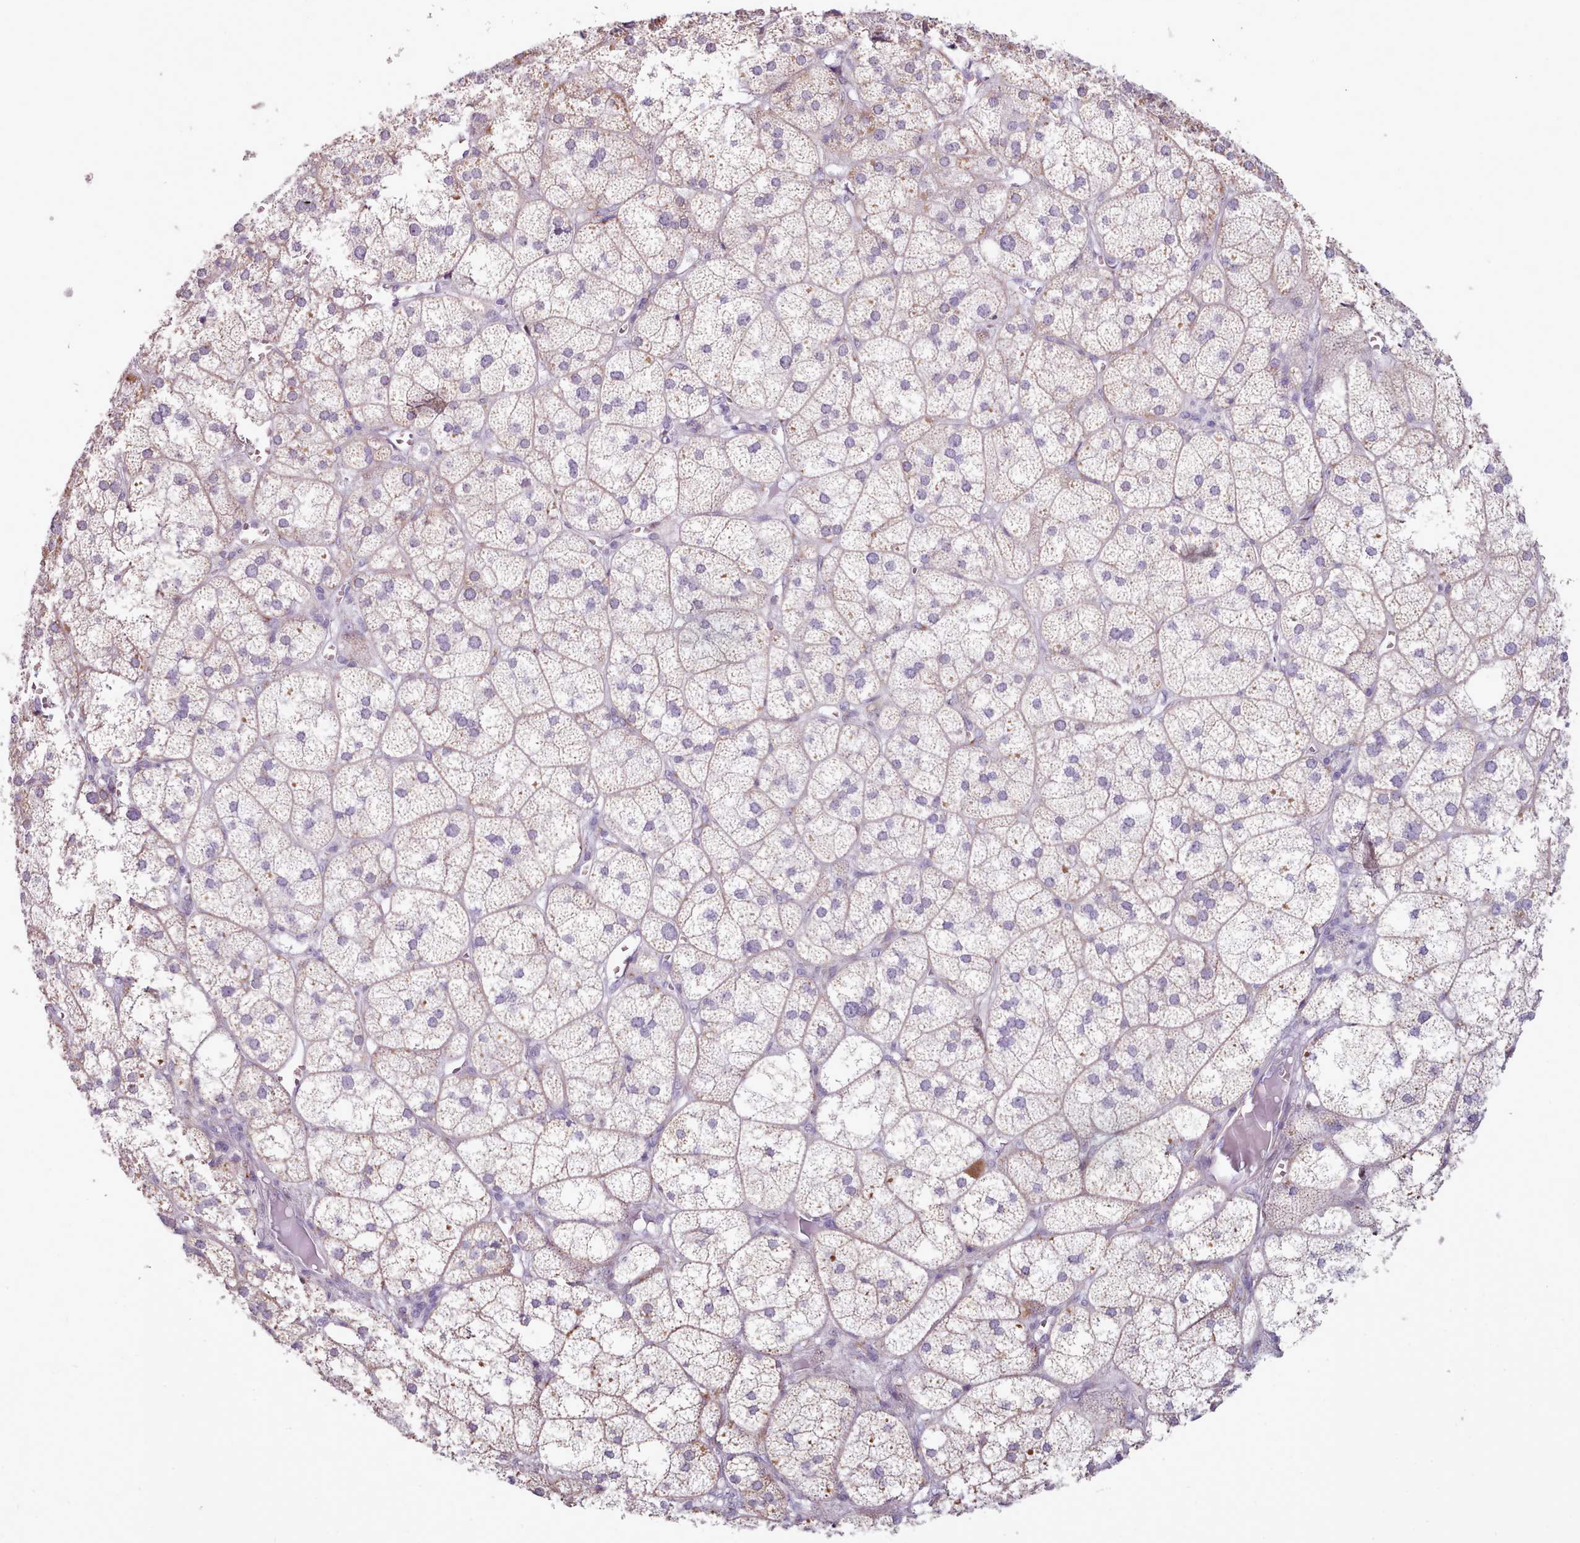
{"staining": {"intensity": "moderate", "quantity": "25%-75%", "location": "cytoplasmic/membranous"}, "tissue": "adrenal gland", "cell_type": "Glandular cells", "image_type": "normal", "snomed": [{"axis": "morphology", "description": "Normal tissue, NOS"}, {"axis": "topography", "description": "Adrenal gland"}], "caption": "High-magnification brightfield microscopy of unremarkable adrenal gland stained with DAB (3,3'-diaminobenzidine) (brown) and counterstained with hematoxylin (blue). glandular cells exhibit moderate cytoplasmic/membranous expression is present in about25%-75% of cells.", "gene": "SLC52A3", "patient": {"sex": "female", "age": 61}}